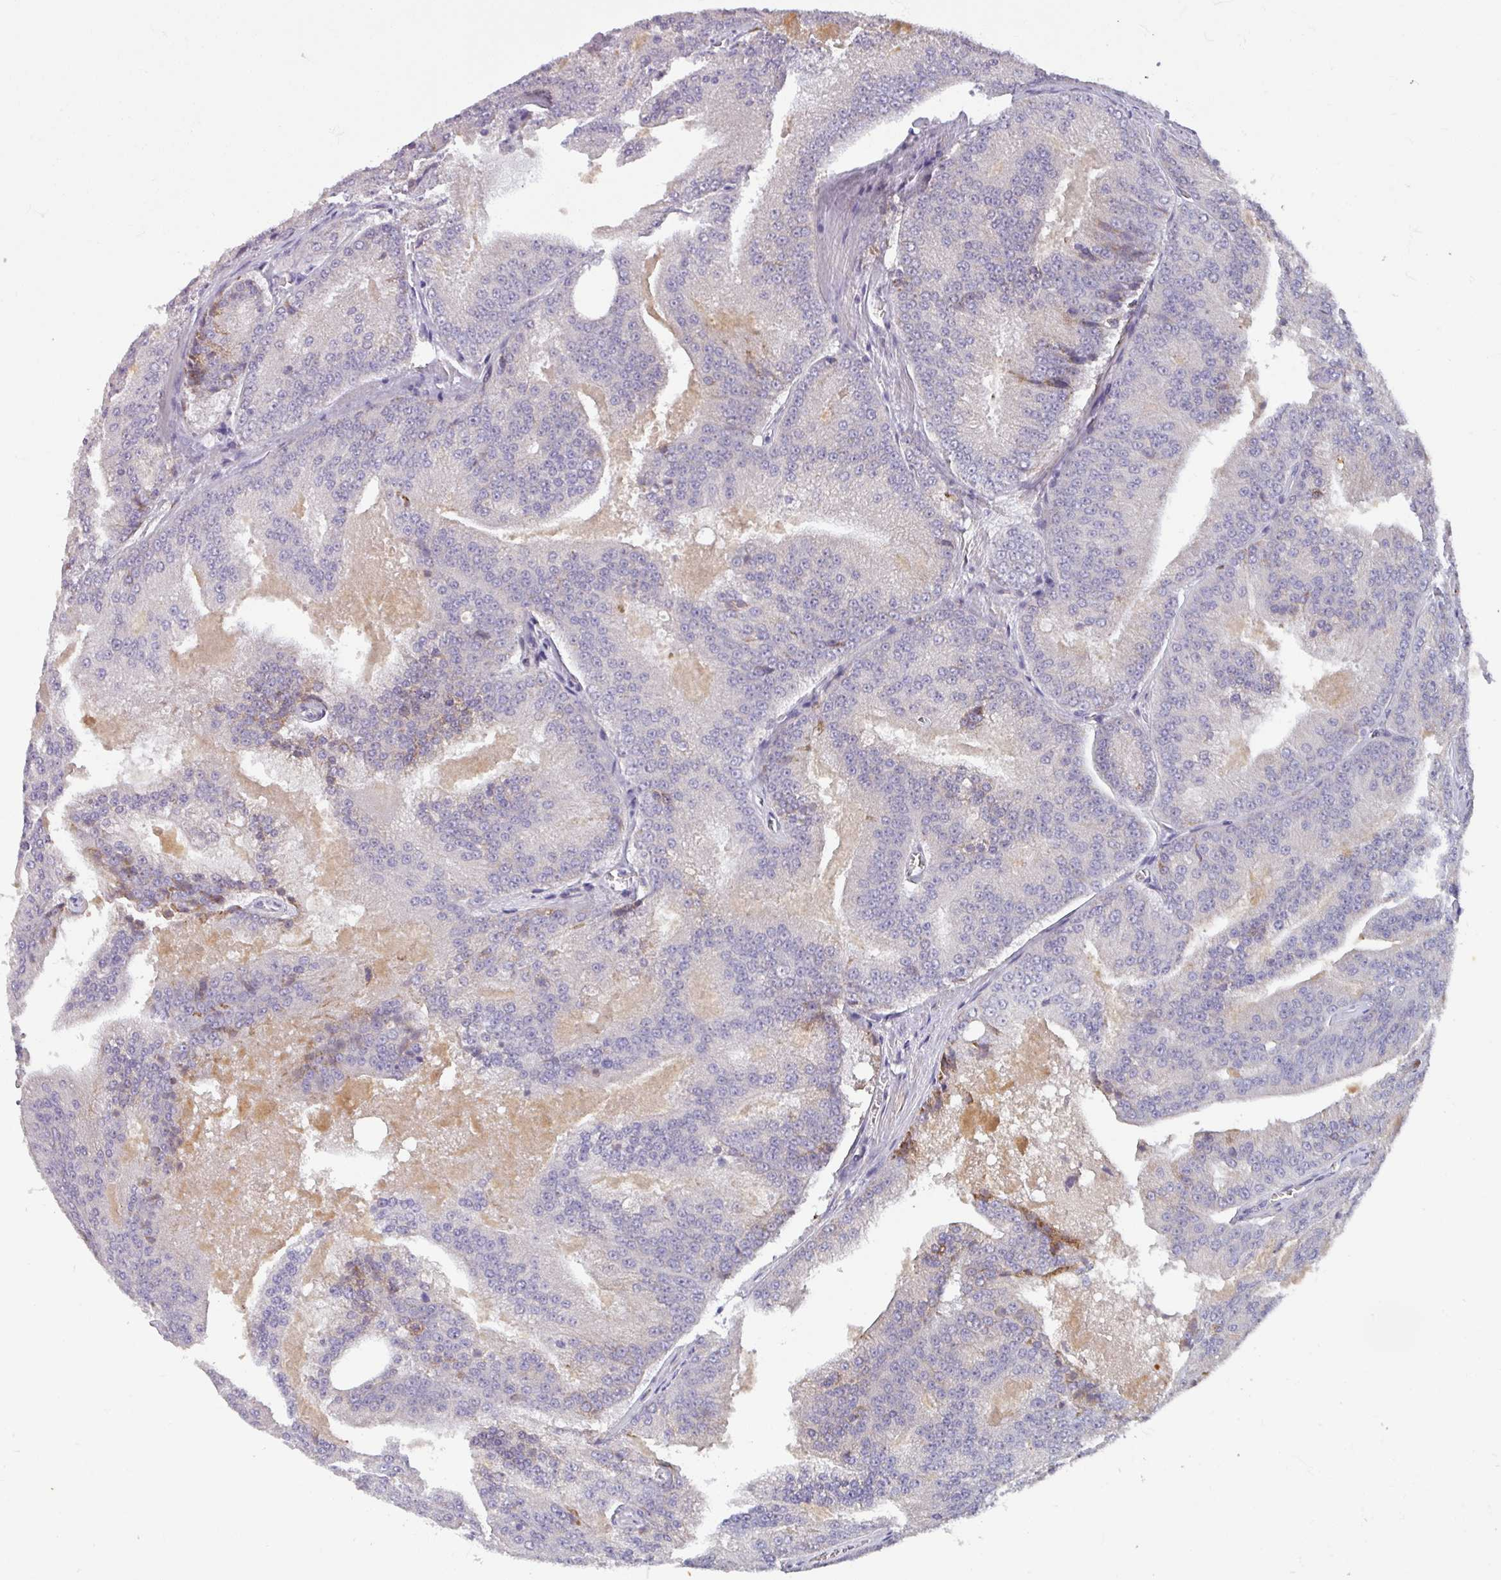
{"staining": {"intensity": "negative", "quantity": "none", "location": "none"}, "tissue": "prostate cancer", "cell_type": "Tumor cells", "image_type": "cancer", "snomed": [{"axis": "morphology", "description": "Adenocarcinoma, High grade"}, {"axis": "topography", "description": "Prostate"}], "caption": "A histopathology image of human prostate cancer is negative for staining in tumor cells.", "gene": "KLHL3", "patient": {"sex": "male", "age": 61}}